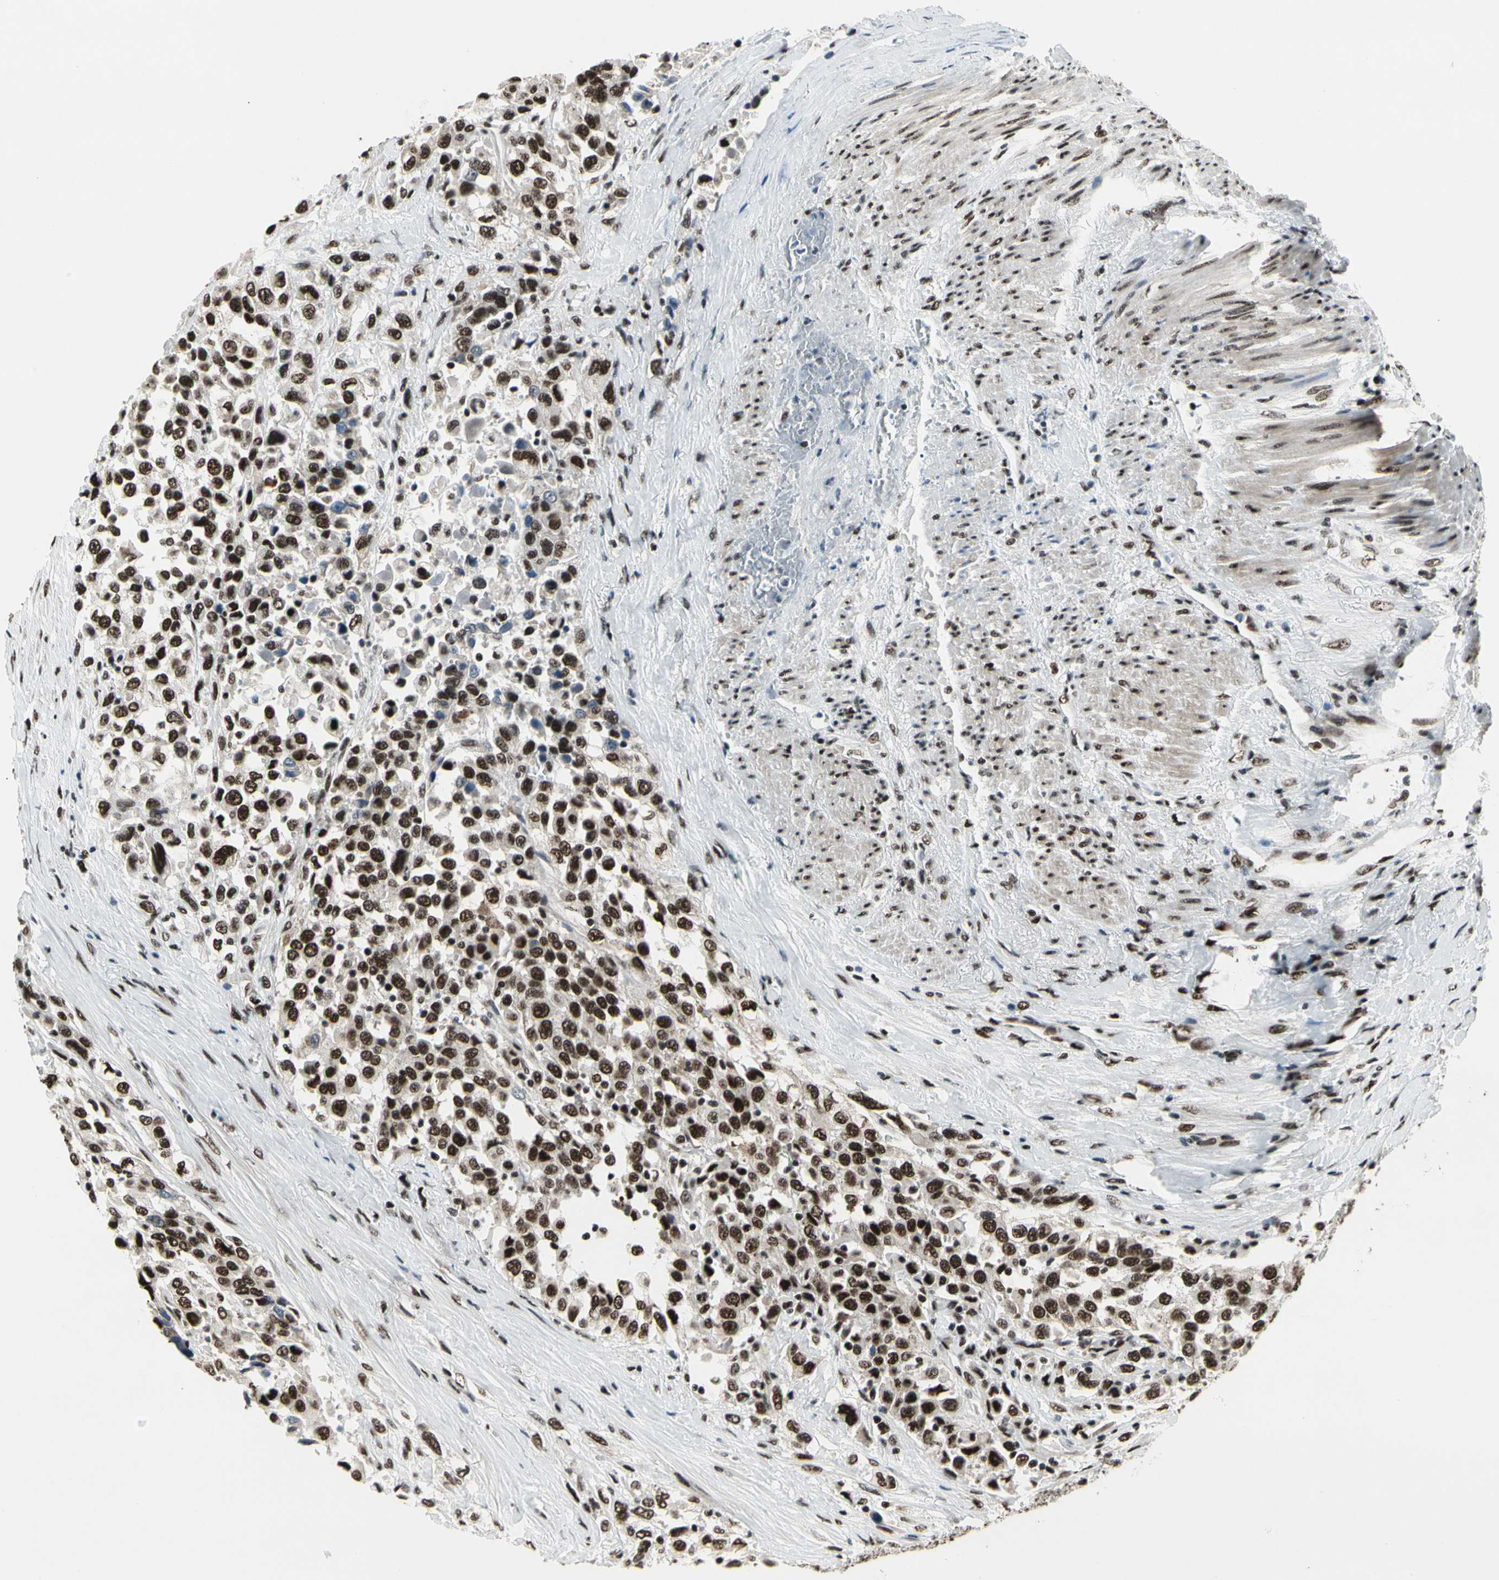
{"staining": {"intensity": "strong", "quantity": ">75%", "location": "nuclear"}, "tissue": "urothelial cancer", "cell_type": "Tumor cells", "image_type": "cancer", "snomed": [{"axis": "morphology", "description": "Urothelial carcinoma, High grade"}, {"axis": "topography", "description": "Urinary bladder"}], "caption": "An image showing strong nuclear staining in about >75% of tumor cells in high-grade urothelial carcinoma, as visualized by brown immunohistochemical staining.", "gene": "SRSF11", "patient": {"sex": "female", "age": 80}}